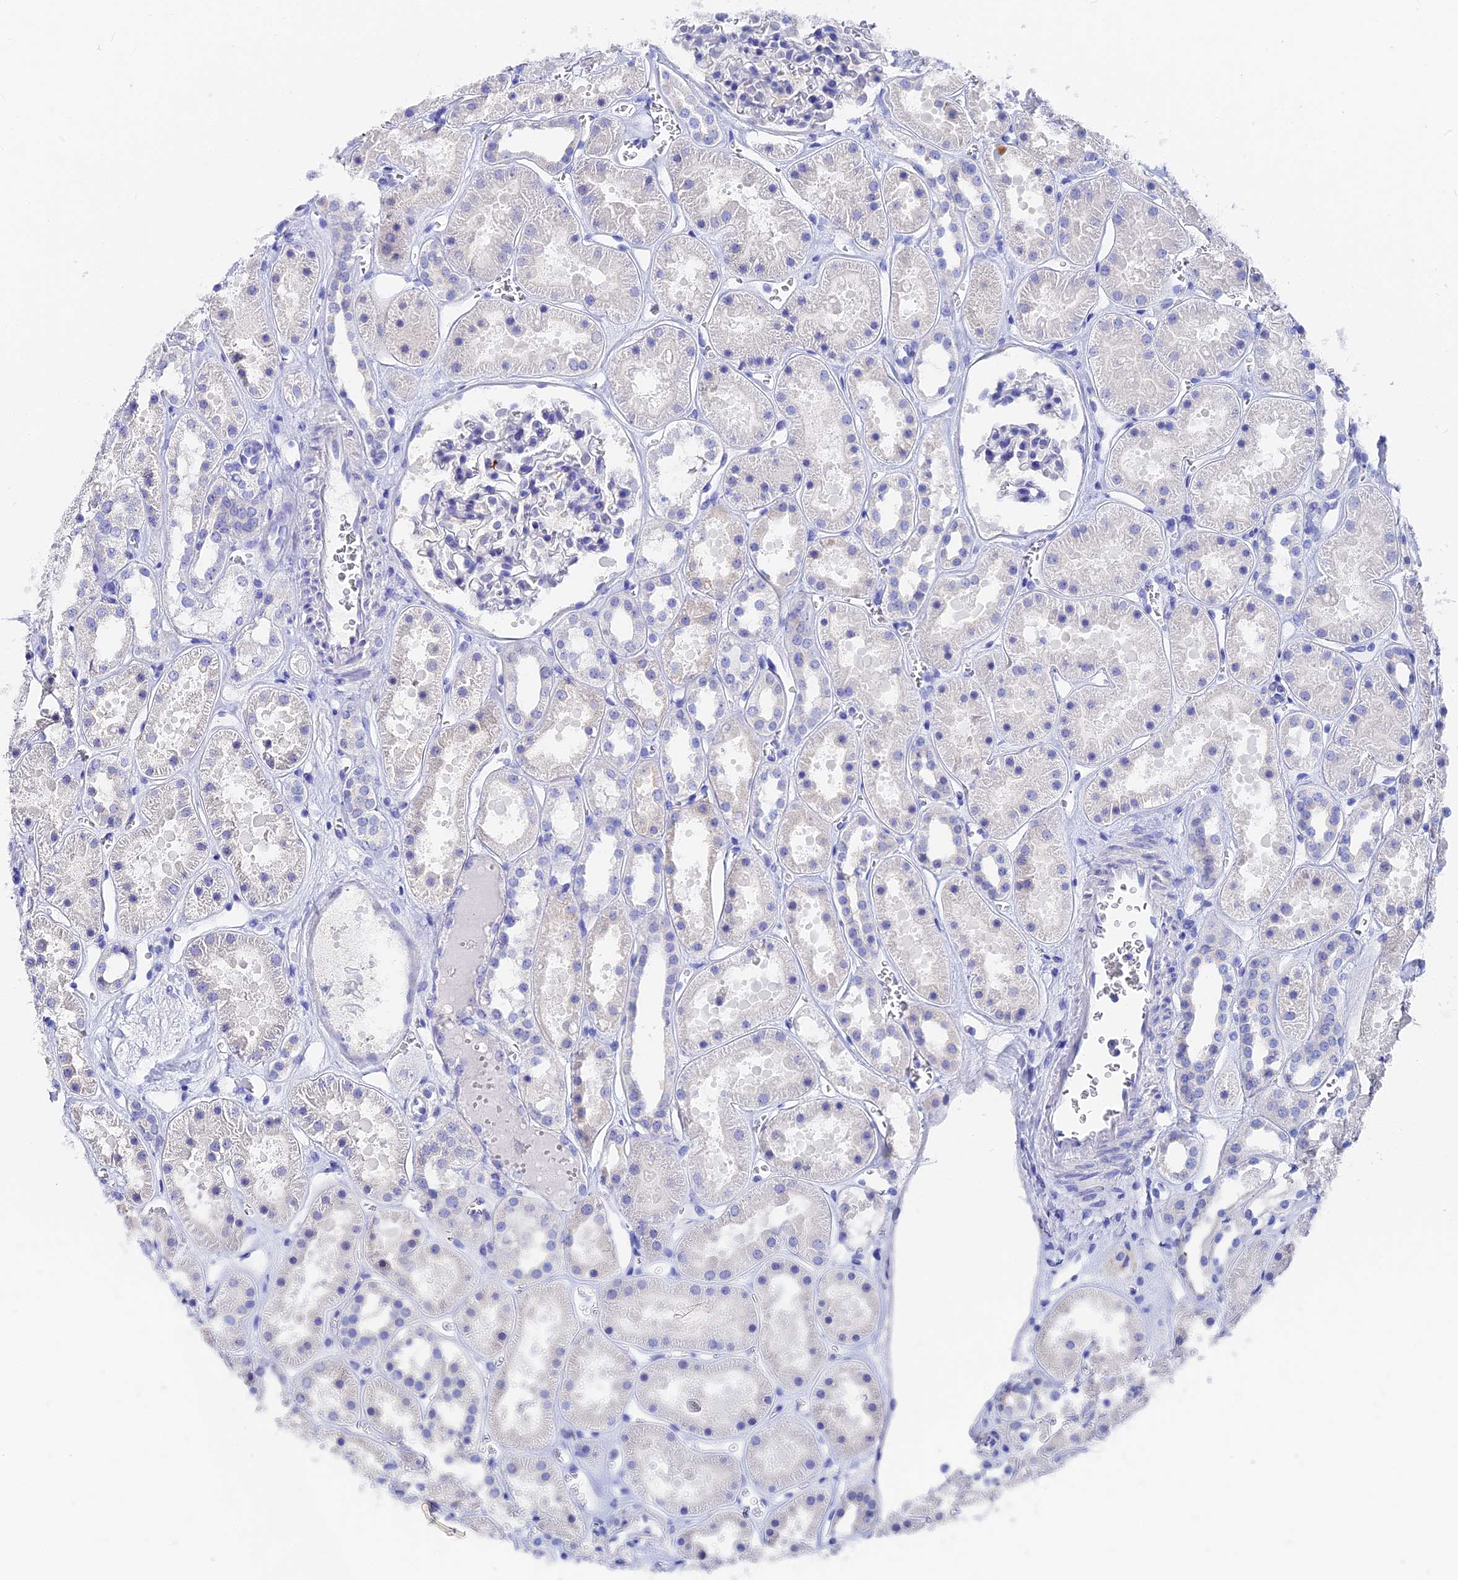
{"staining": {"intensity": "negative", "quantity": "none", "location": "none"}, "tissue": "kidney", "cell_type": "Cells in glomeruli", "image_type": "normal", "snomed": [{"axis": "morphology", "description": "Normal tissue, NOS"}, {"axis": "topography", "description": "Kidney"}], "caption": "Immunohistochemical staining of normal human kidney displays no significant expression in cells in glomeruli.", "gene": "VPS33B", "patient": {"sex": "female", "age": 41}}